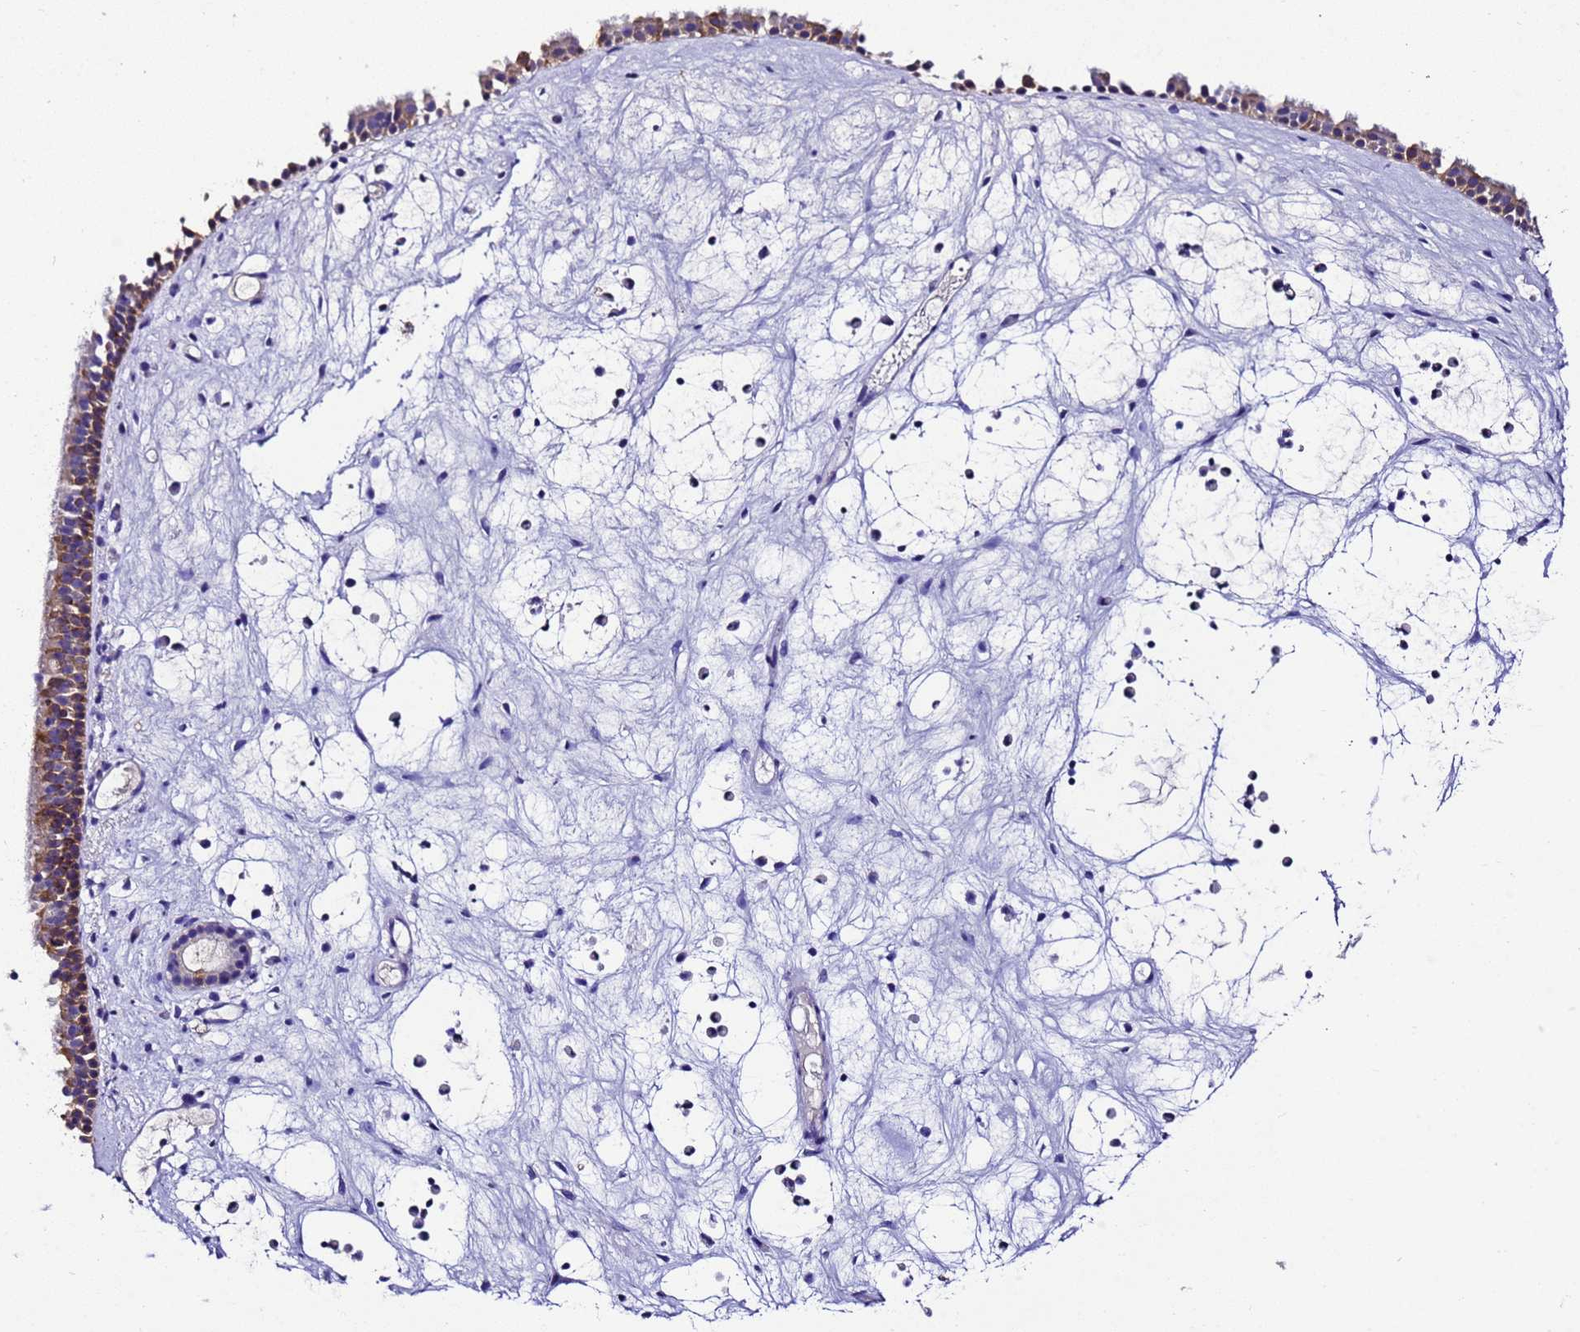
{"staining": {"intensity": "moderate", "quantity": ">75%", "location": "cytoplasmic/membranous"}, "tissue": "nasopharynx", "cell_type": "Respiratory epithelial cells", "image_type": "normal", "snomed": [{"axis": "morphology", "description": "Normal tissue, NOS"}, {"axis": "morphology", "description": "Inflammation, NOS"}, {"axis": "morphology", "description": "Malignant melanoma, Metastatic site"}, {"axis": "topography", "description": "Nasopharynx"}], "caption": "A histopathology image showing moderate cytoplasmic/membranous positivity in about >75% of respiratory epithelial cells in unremarkable nasopharynx, as visualized by brown immunohistochemical staining.", "gene": "UGT2A1", "patient": {"sex": "male", "age": 70}}